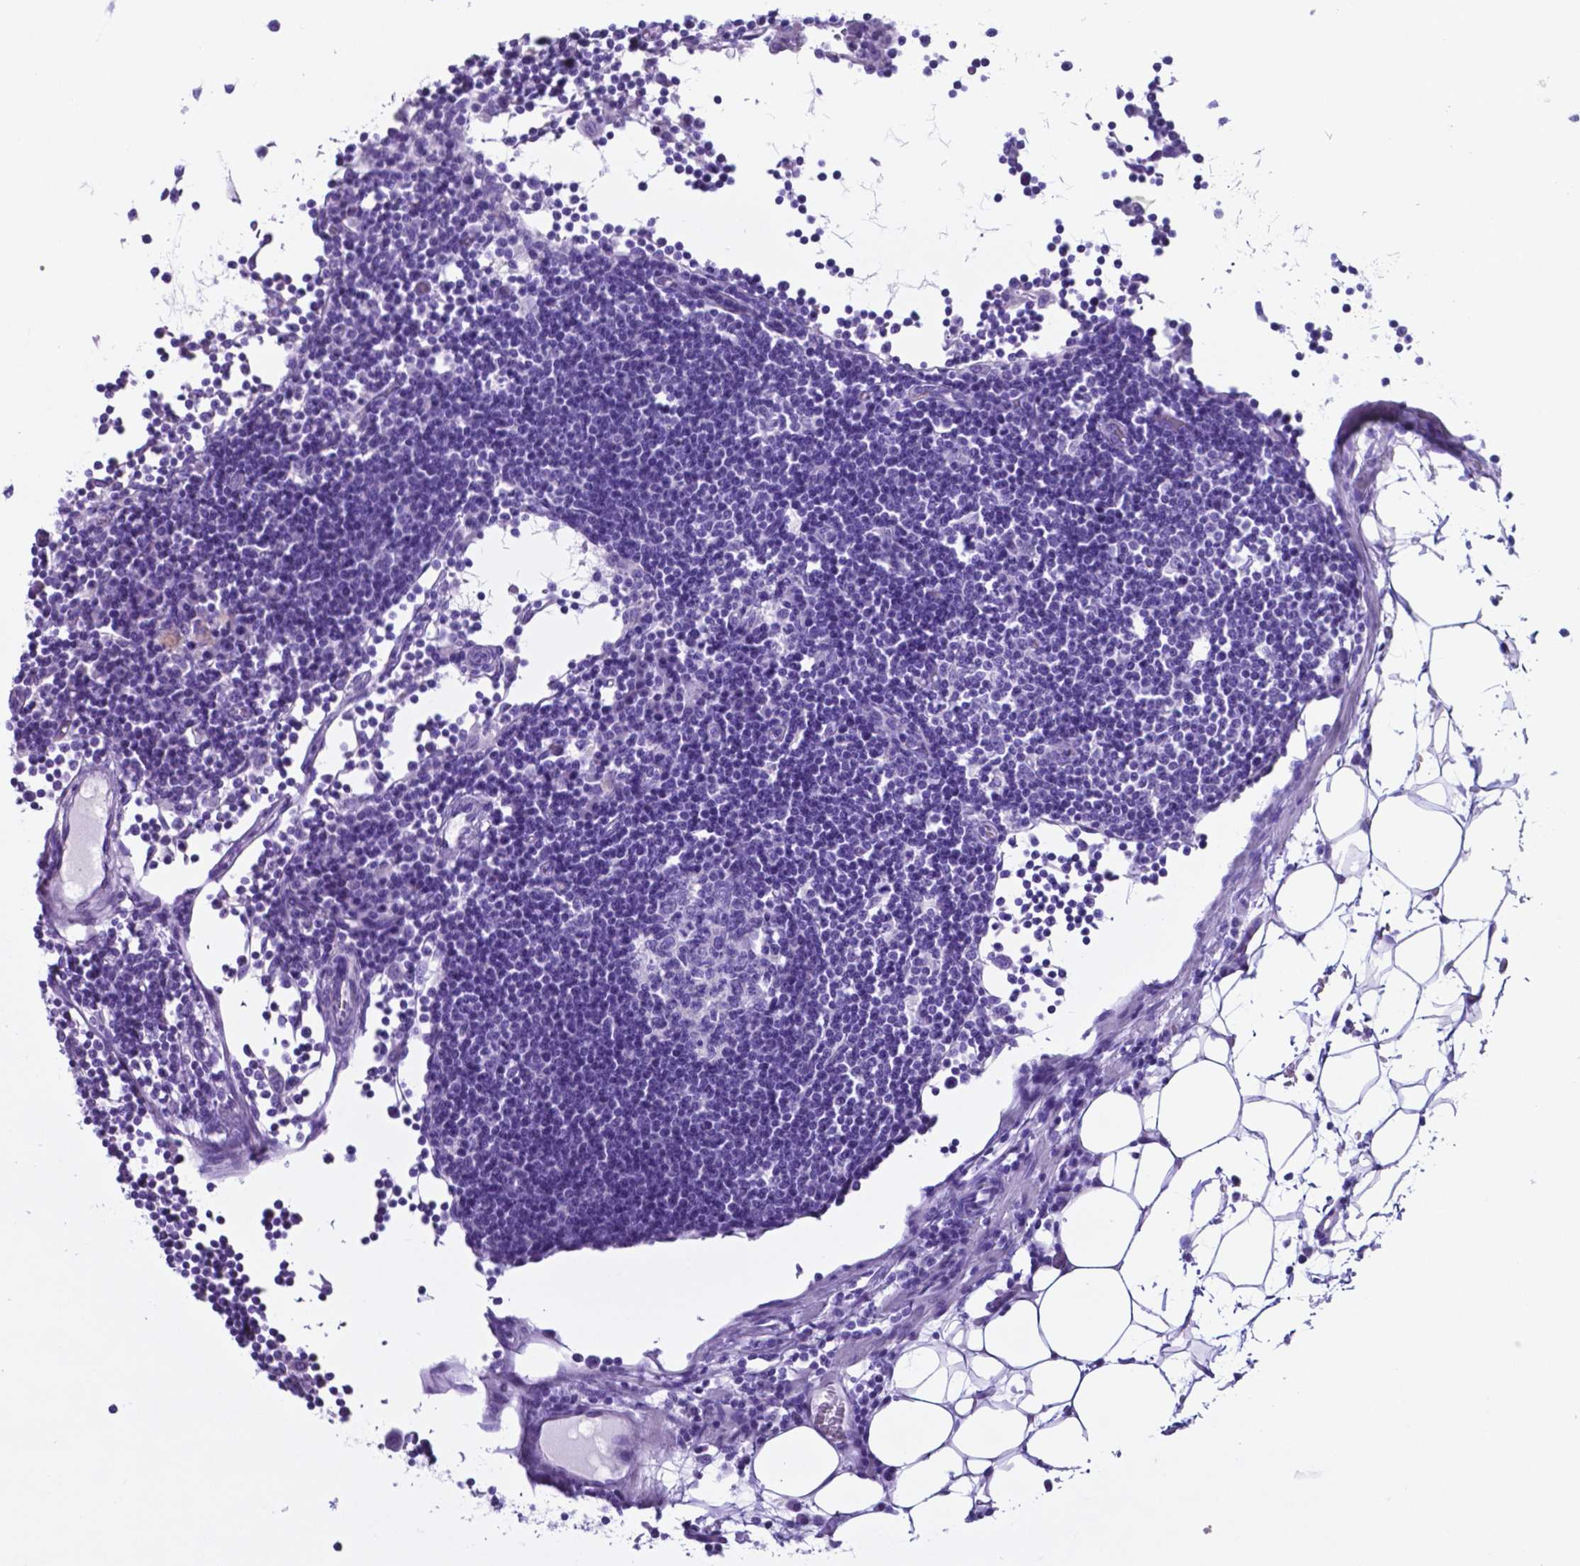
{"staining": {"intensity": "negative", "quantity": "none", "location": "none"}, "tissue": "lymph node", "cell_type": "Germinal center cells", "image_type": "normal", "snomed": [{"axis": "morphology", "description": "Normal tissue, NOS"}, {"axis": "topography", "description": "Lymph node"}], "caption": "Unremarkable lymph node was stained to show a protein in brown. There is no significant staining in germinal center cells. The staining was performed using DAB to visualize the protein expression in brown, while the nuclei were stained in blue with hematoxylin (Magnification: 20x).", "gene": "DNAAF8", "patient": {"sex": "female", "age": 72}}